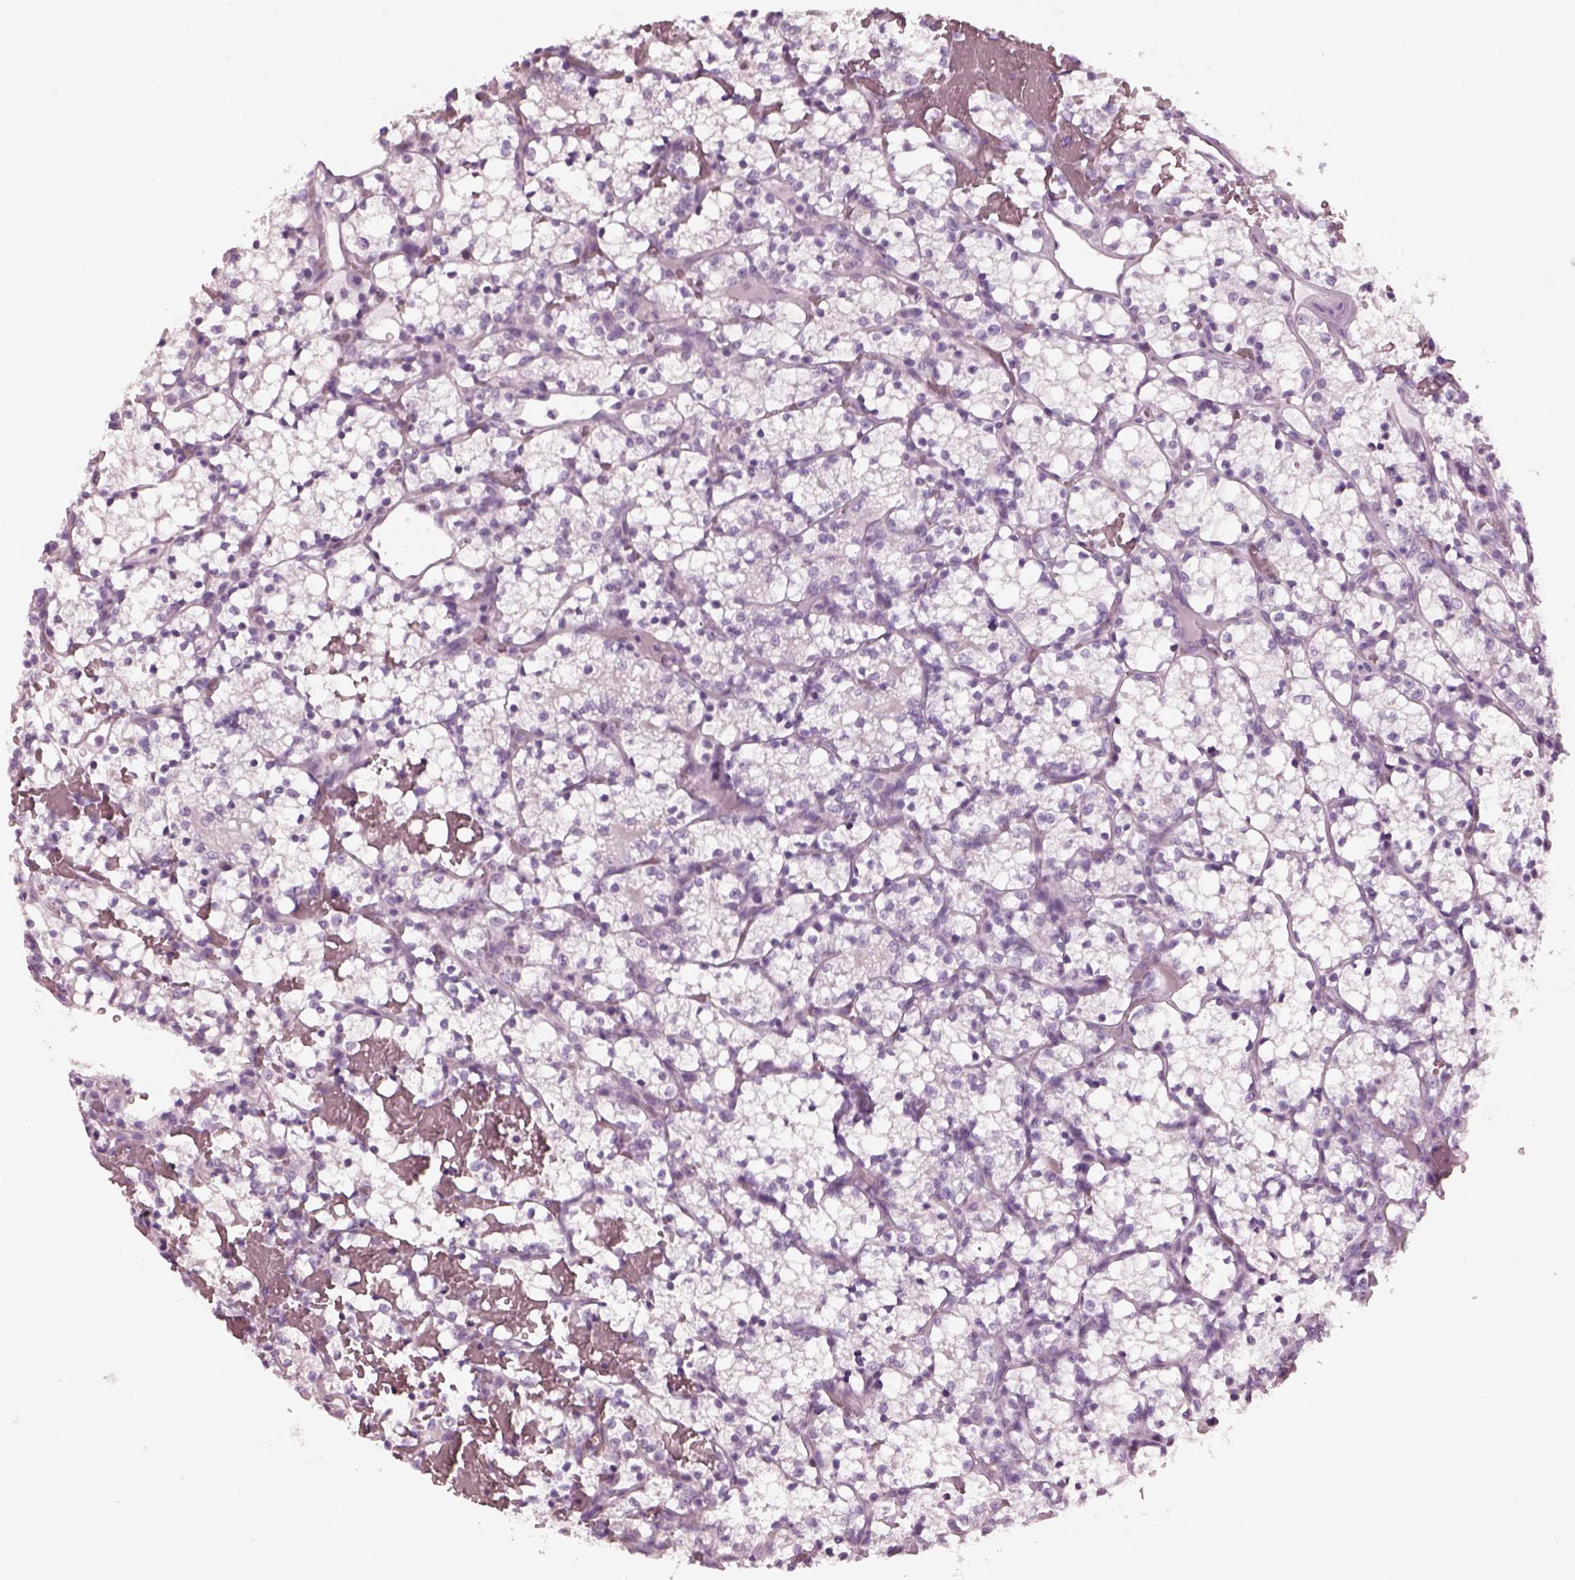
{"staining": {"intensity": "negative", "quantity": "none", "location": "none"}, "tissue": "renal cancer", "cell_type": "Tumor cells", "image_type": "cancer", "snomed": [{"axis": "morphology", "description": "Adenocarcinoma, NOS"}, {"axis": "topography", "description": "Kidney"}], "caption": "Immunohistochemistry of human adenocarcinoma (renal) exhibits no expression in tumor cells.", "gene": "RCVRN", "patient": {"sex": "female", "age": 69}}